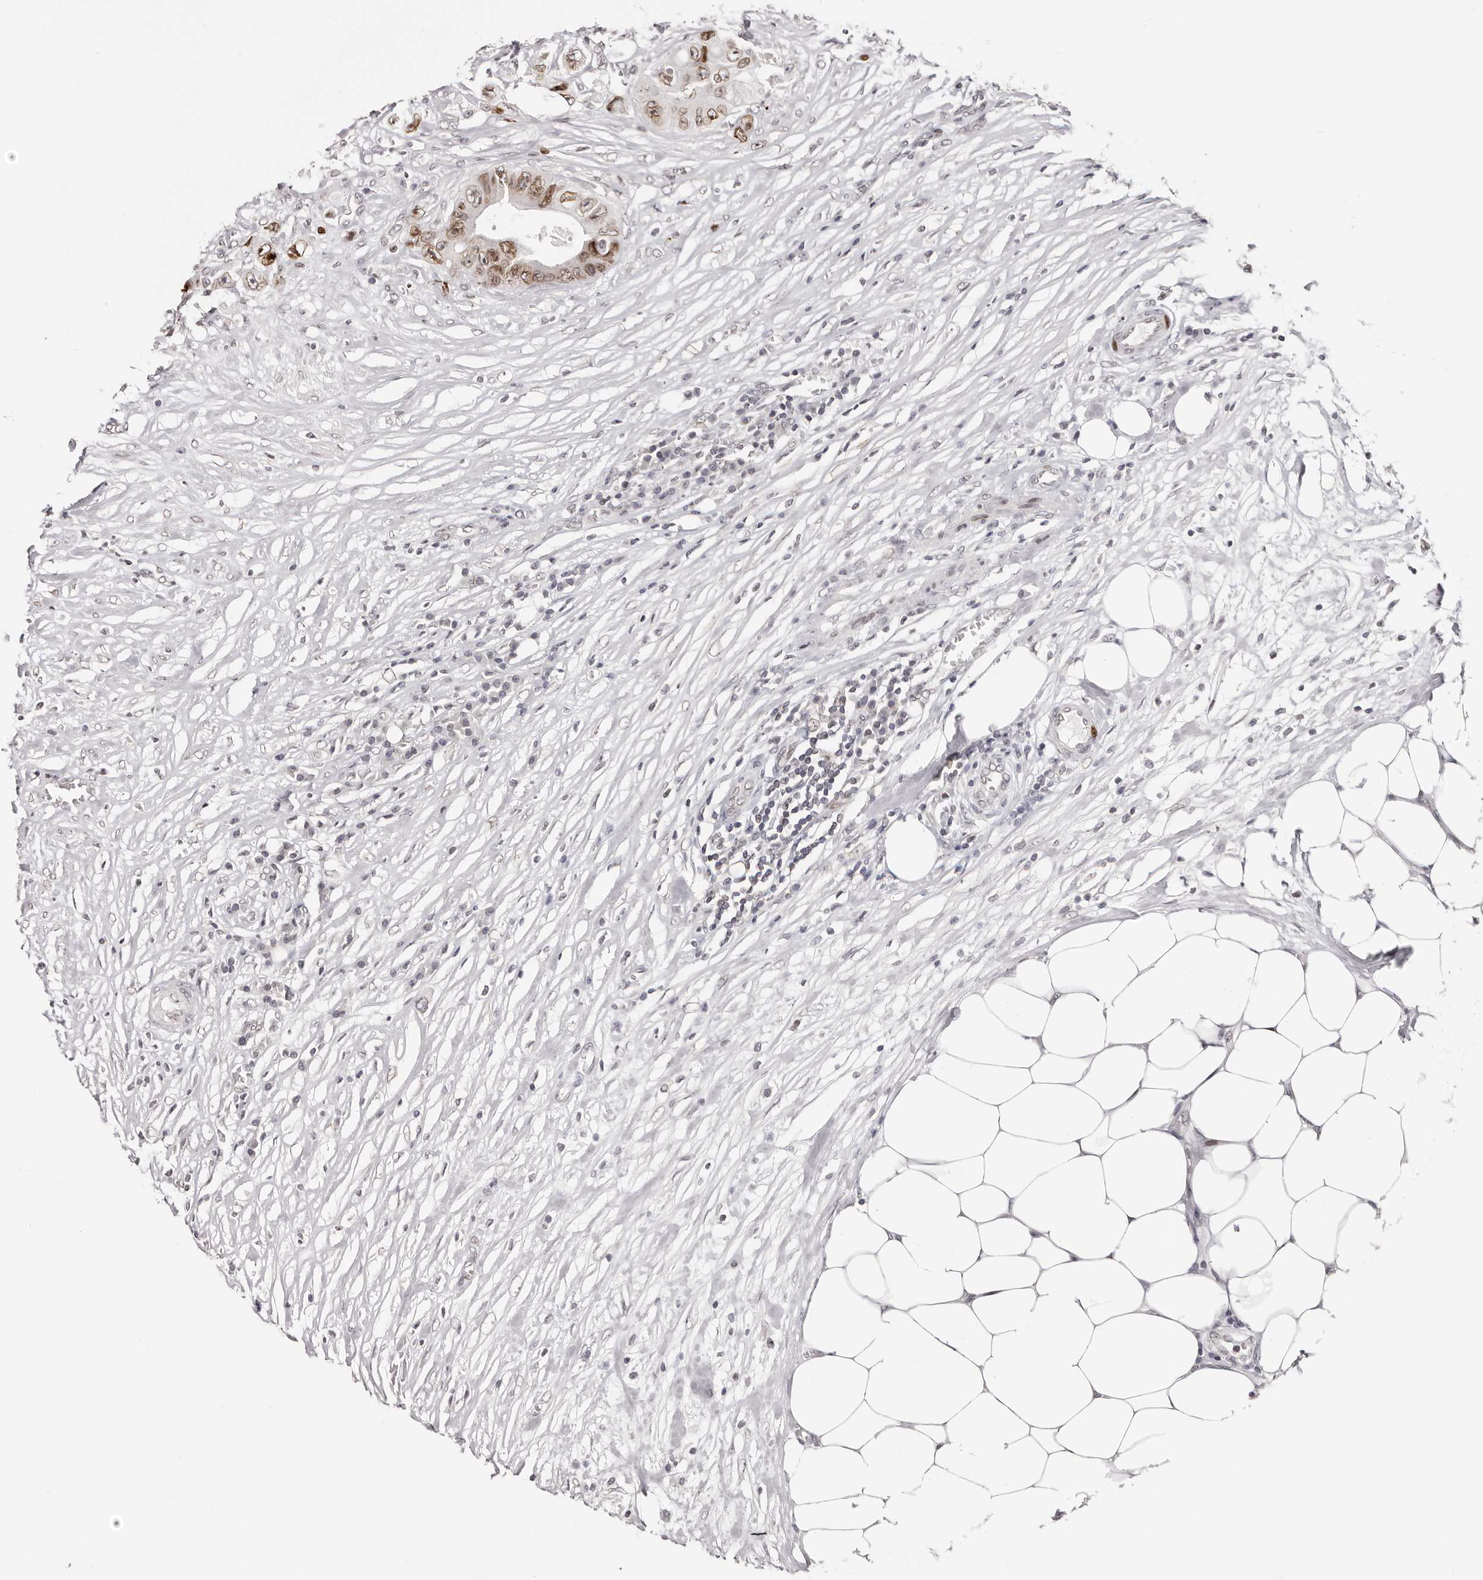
{"staining": {"intensity": "weak", "quantity": "25%-75%", "location": "nuclear"}, "tissue": "colorectal cancer", "cell_type": "Tumor cells", "image_type": "cancer", "snomed": [{"axis": "morphology", "description": "Adenocarcinoma, NOS"}, {"axis": "topography", "description": "Colon"}], "caption": "IHC of human colorectal cancer shows low levels of weak nuclear expression in approximately 25%-75% of tumor cells.", "gene": "NUP153", "patient": {"sex": "female", "age": 46}}